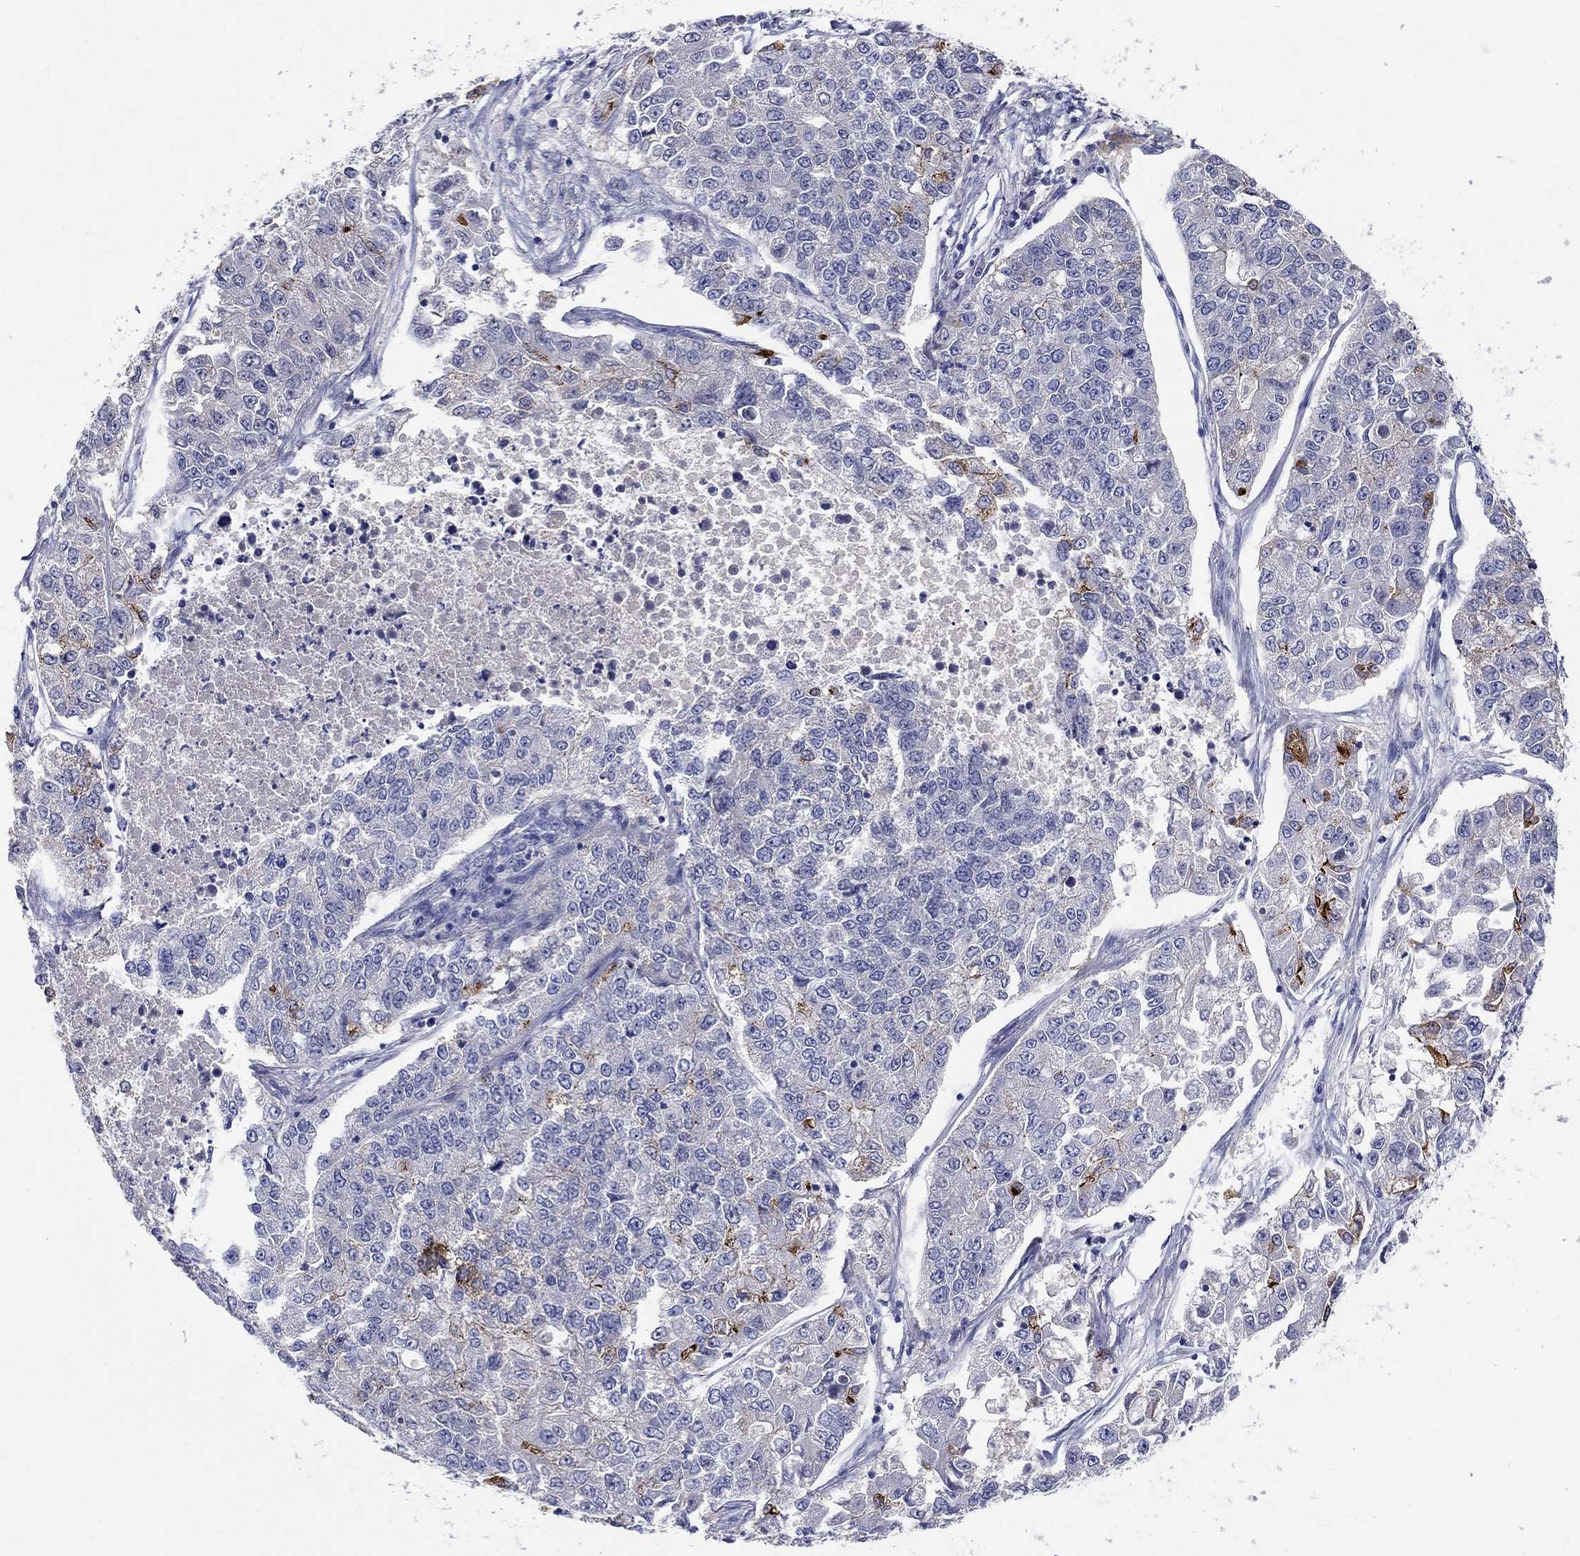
{"staining": {"intensity": "strong", "quantity": "<25%", "location": "cytoplasmic/membranous"}, "tissue": "lung cancer", "cell_type": "Tumor cells", "image_type": "cancer", "snomed": [{"axis": "morphology", "description": "Adenocarcinoma, NOS"}, {"axis": "topography", "description": "Lung"}], "caption": "Human lung cancer stained with a protein marker displays strong staining in tumor cells.", "gene": "SLC30A3", "patient": {"sex": "male", "age": 49}}